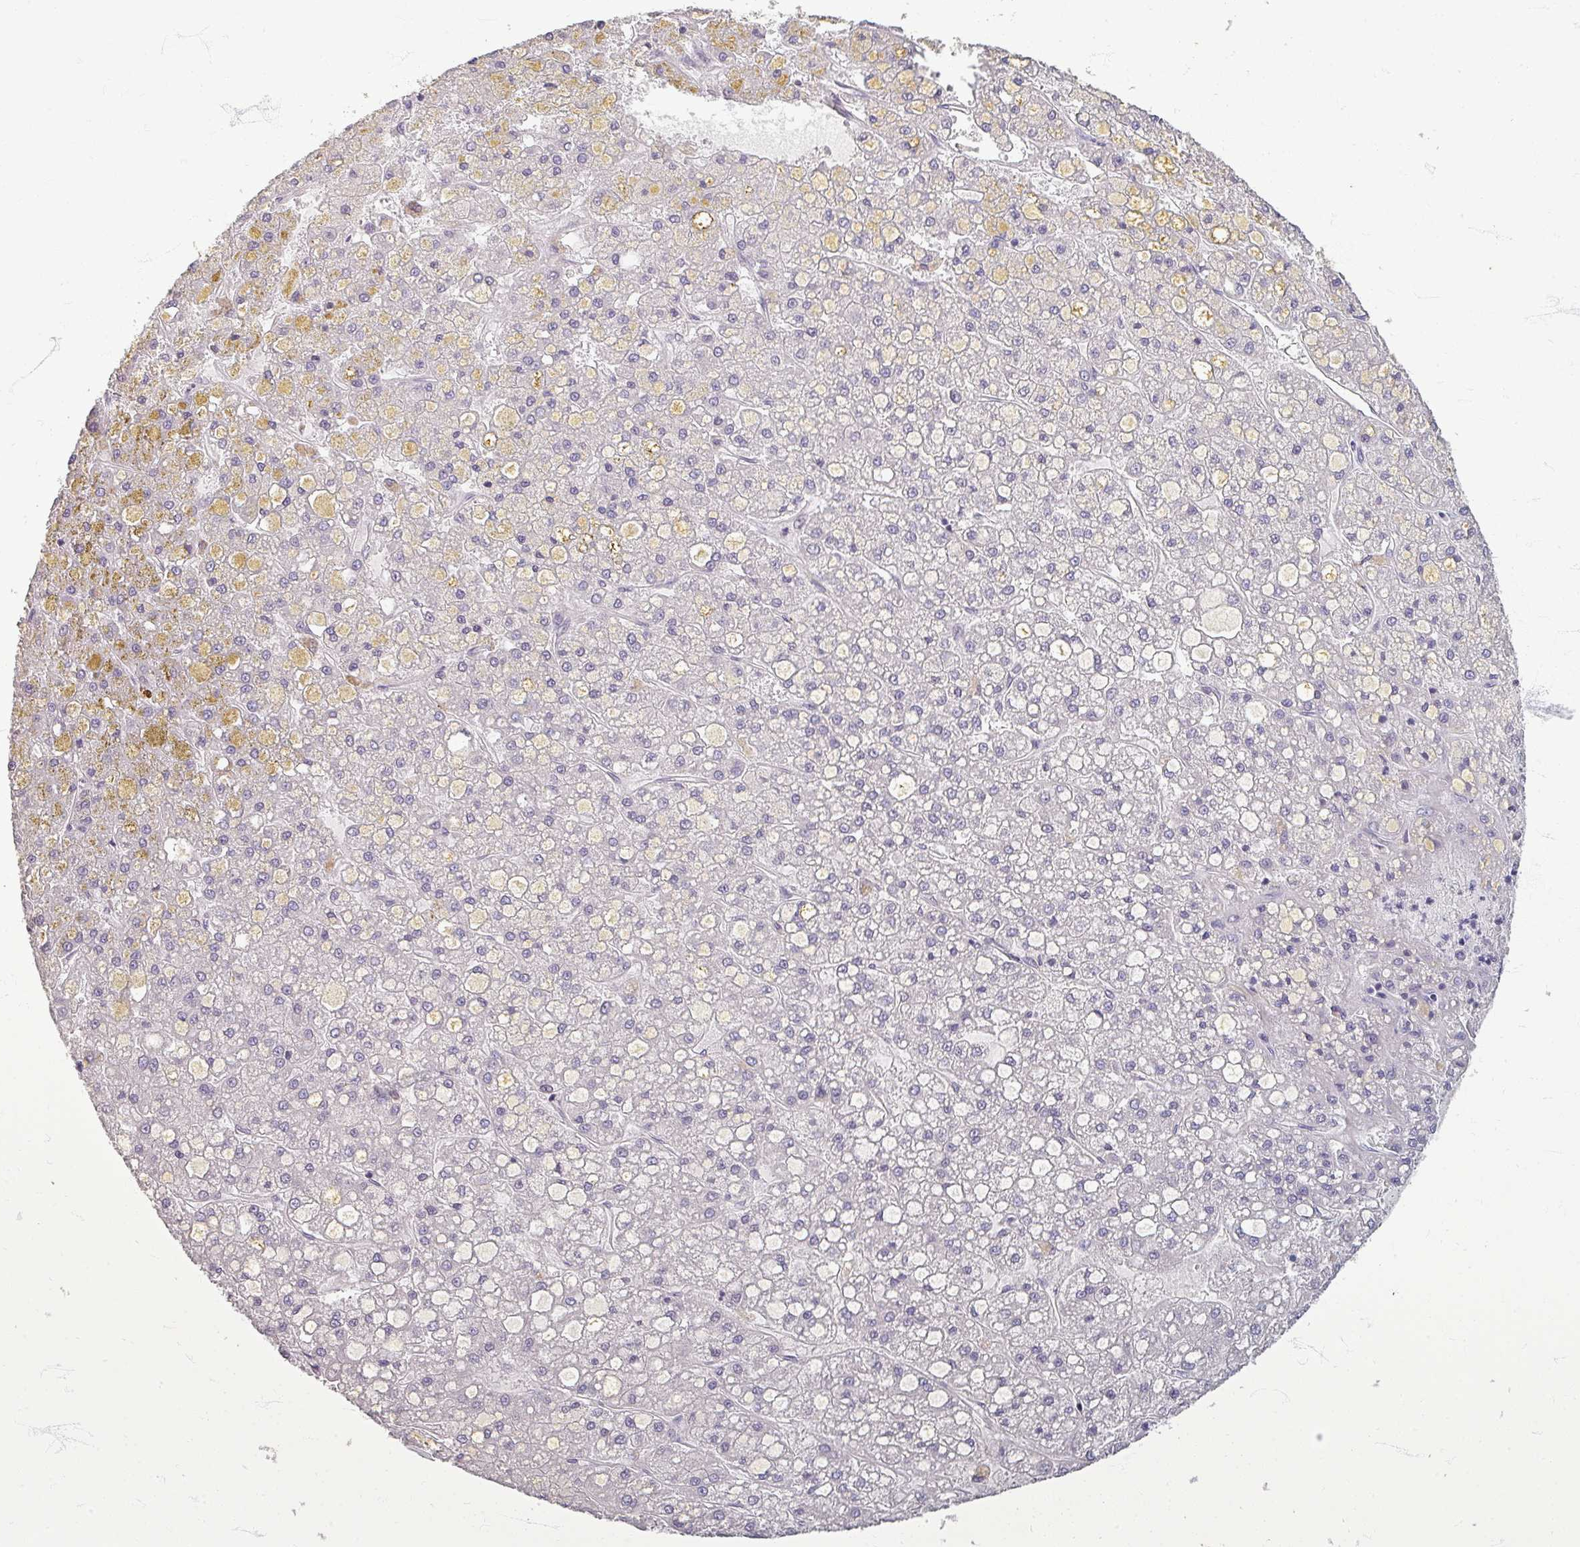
{"staining": {"intensity": "weak", "quantity": "<25%", "location": "cytoplasmic/membranous"}, "tissue": "liver cancer", "cell_type": "Tumor cells", "image_type": "cancer", "snomed": [{"axis": "morphology", "description": "Carcinoma, Hepatocellular, NOS"}, {"axis": "topography", "description": "Liver"}], "caption": "This is a image of IHC staining of liver hepatocellular carcinoma, which shows no expression in tumor cells.", "gene": "ZNF878", "patient": {"sex": "male", "age": 67}}